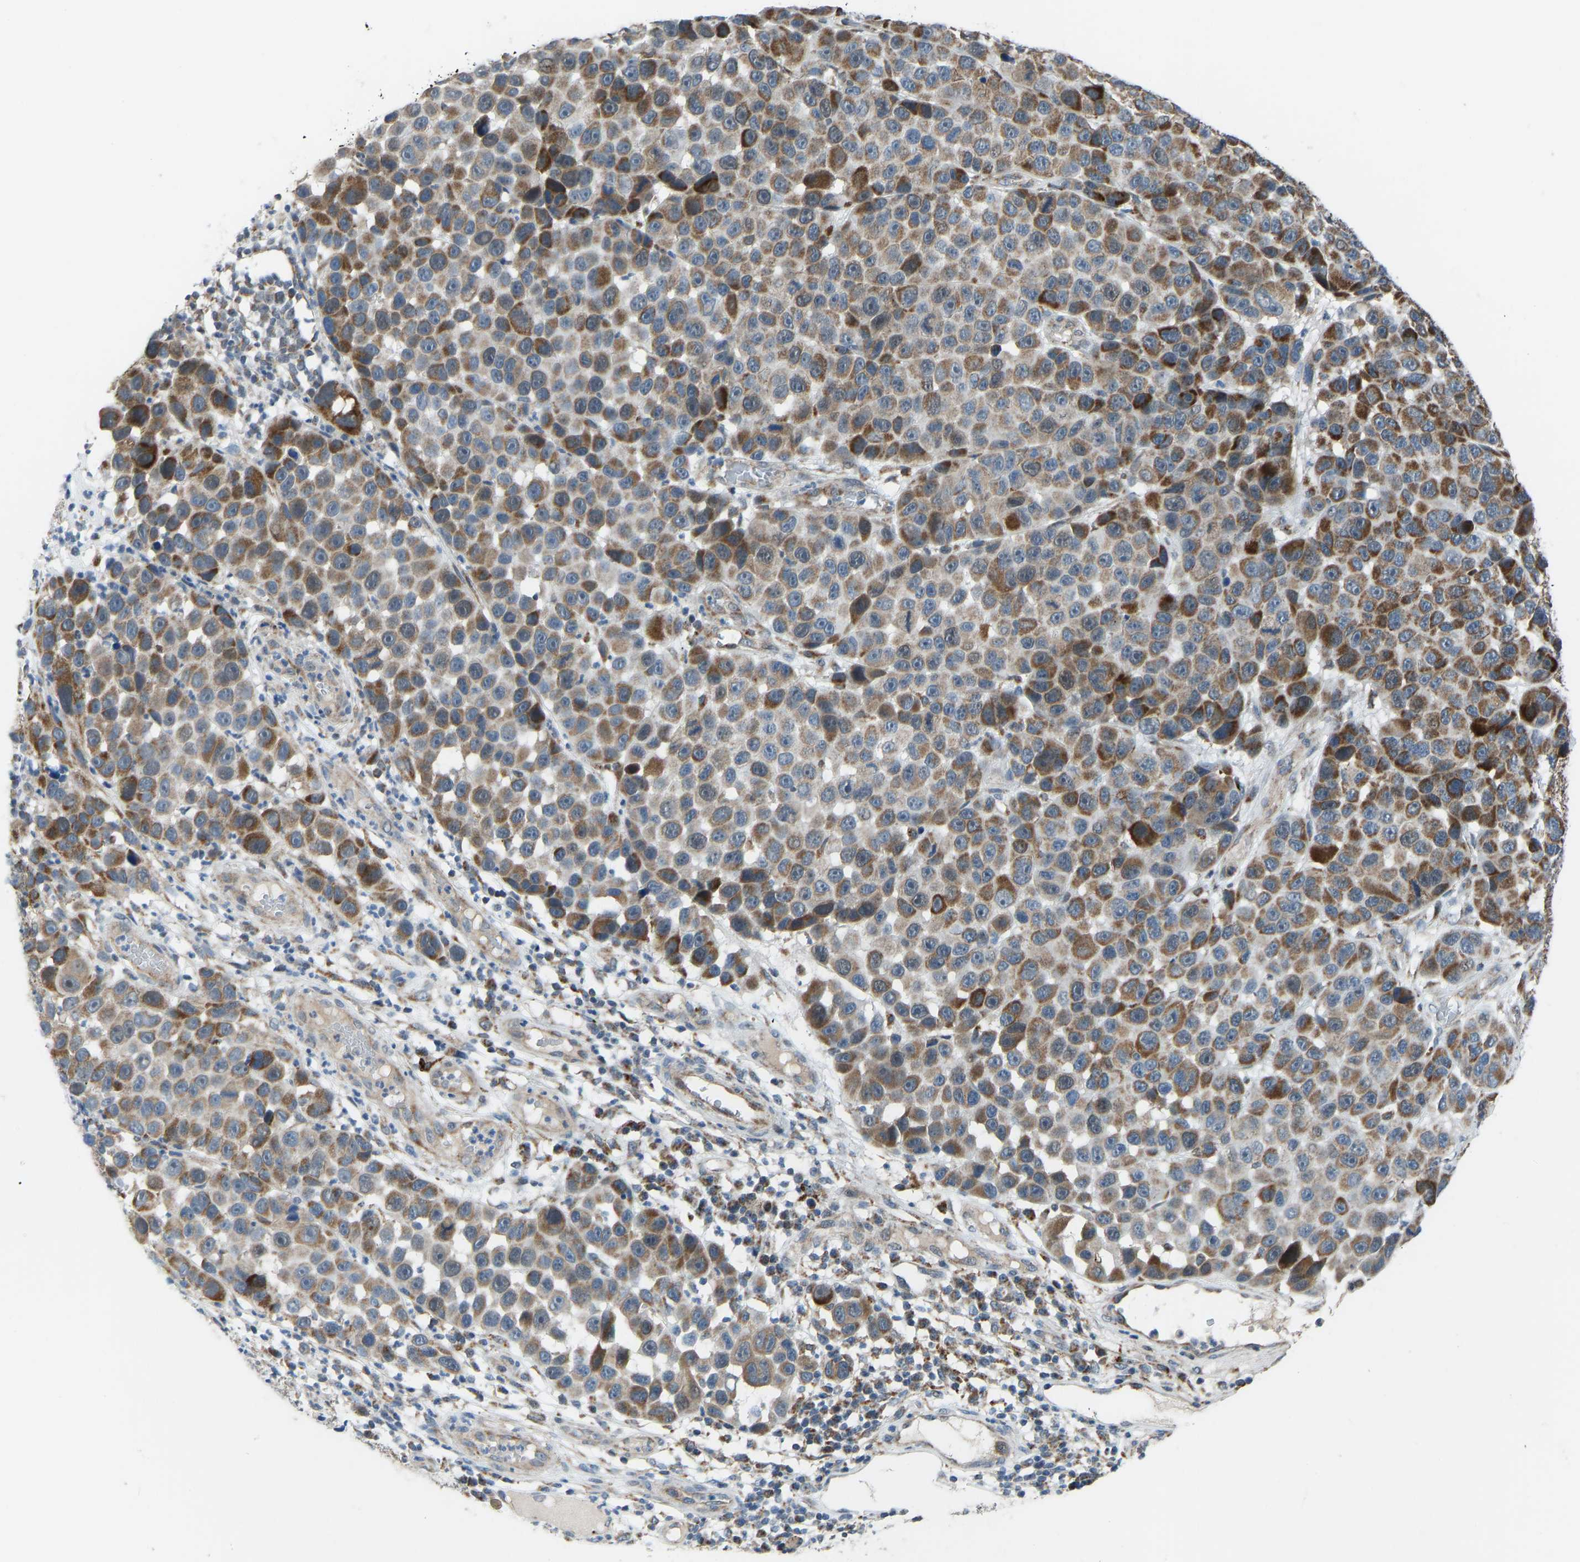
{"staining": {"intensity": "moderate", "quantity": ">75%", "location": "cytoplasmic/membranous"}, "tissue": "melanoma", "cell_type": "Tumor cells", "image_type": "cancer", "snomed": [{"axis": "morphology", "description": "Malignant melanoma, NOS"}, {"axis": "topography", "description": "Skin"}], "caption": "Moderate cytoplasmic/membranous positivity for a protein is identified in about >75% of tumor cells of malignant melanoma using immunohistochemistry.", "gene": "SMIM20", "patient": {"sex": "male", "age": 53}}